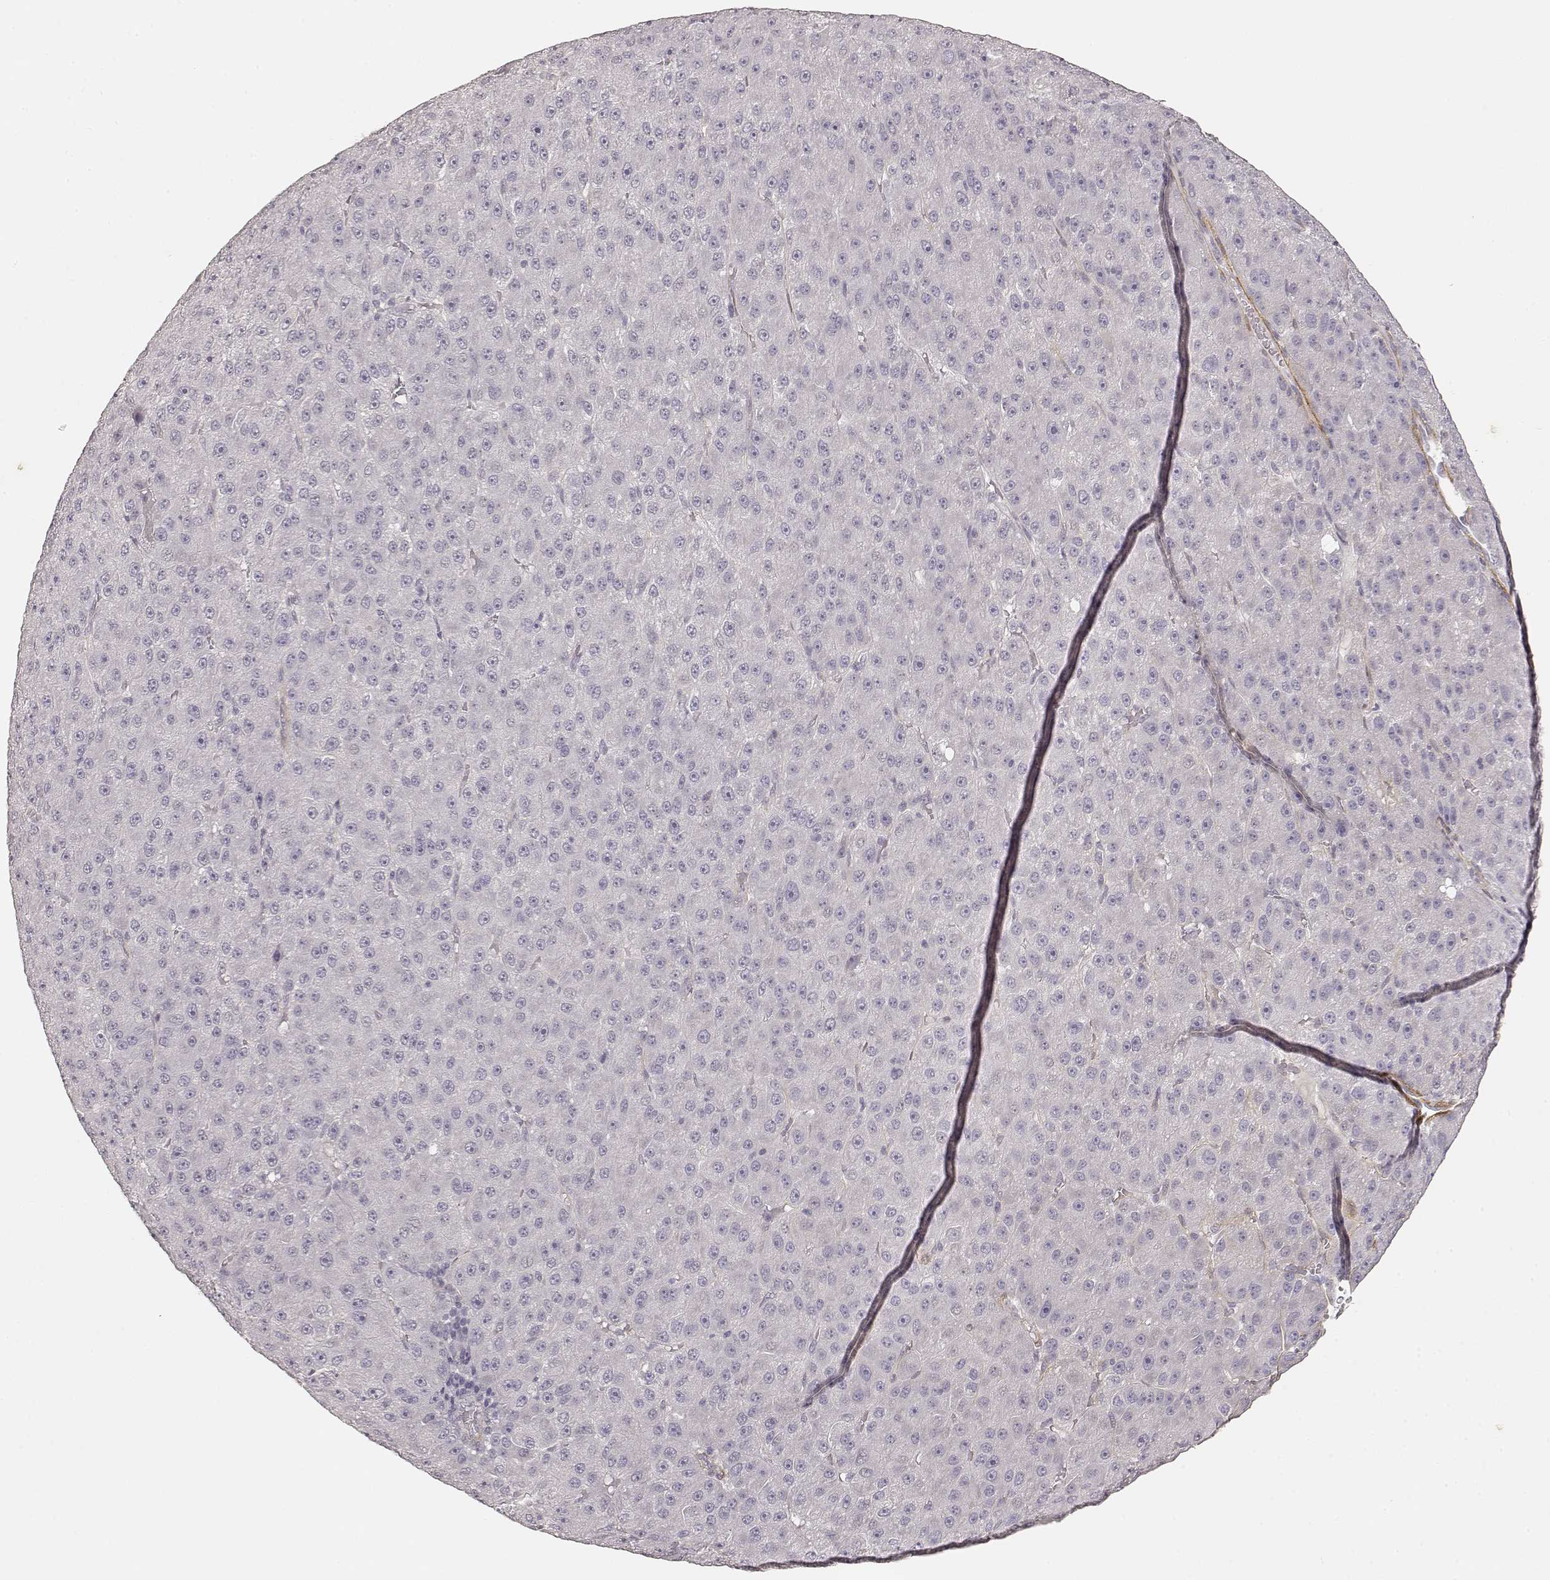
{"staining": {"intensity": "negative", "quantity": "none", "location": "none"}, "tissue": "liver cancer", "cell_type": "Tumor cells", "image_type": "cancer", "snomed": [{"axis": "morphology", "description": "Carcinoma, Hepatocellular, NOS"}, {"axis": "topography", "description": "Liver"}], "caption": "Micrograph shows no significant protein expression in tumor cells of liver cancer (hepatocellular carcinoma). (Immunohistochemistry (ihc), brightfield microscopy, high magnification).", "gene": "LAMA4", "patient": {"sex": "male", "age": 67}}